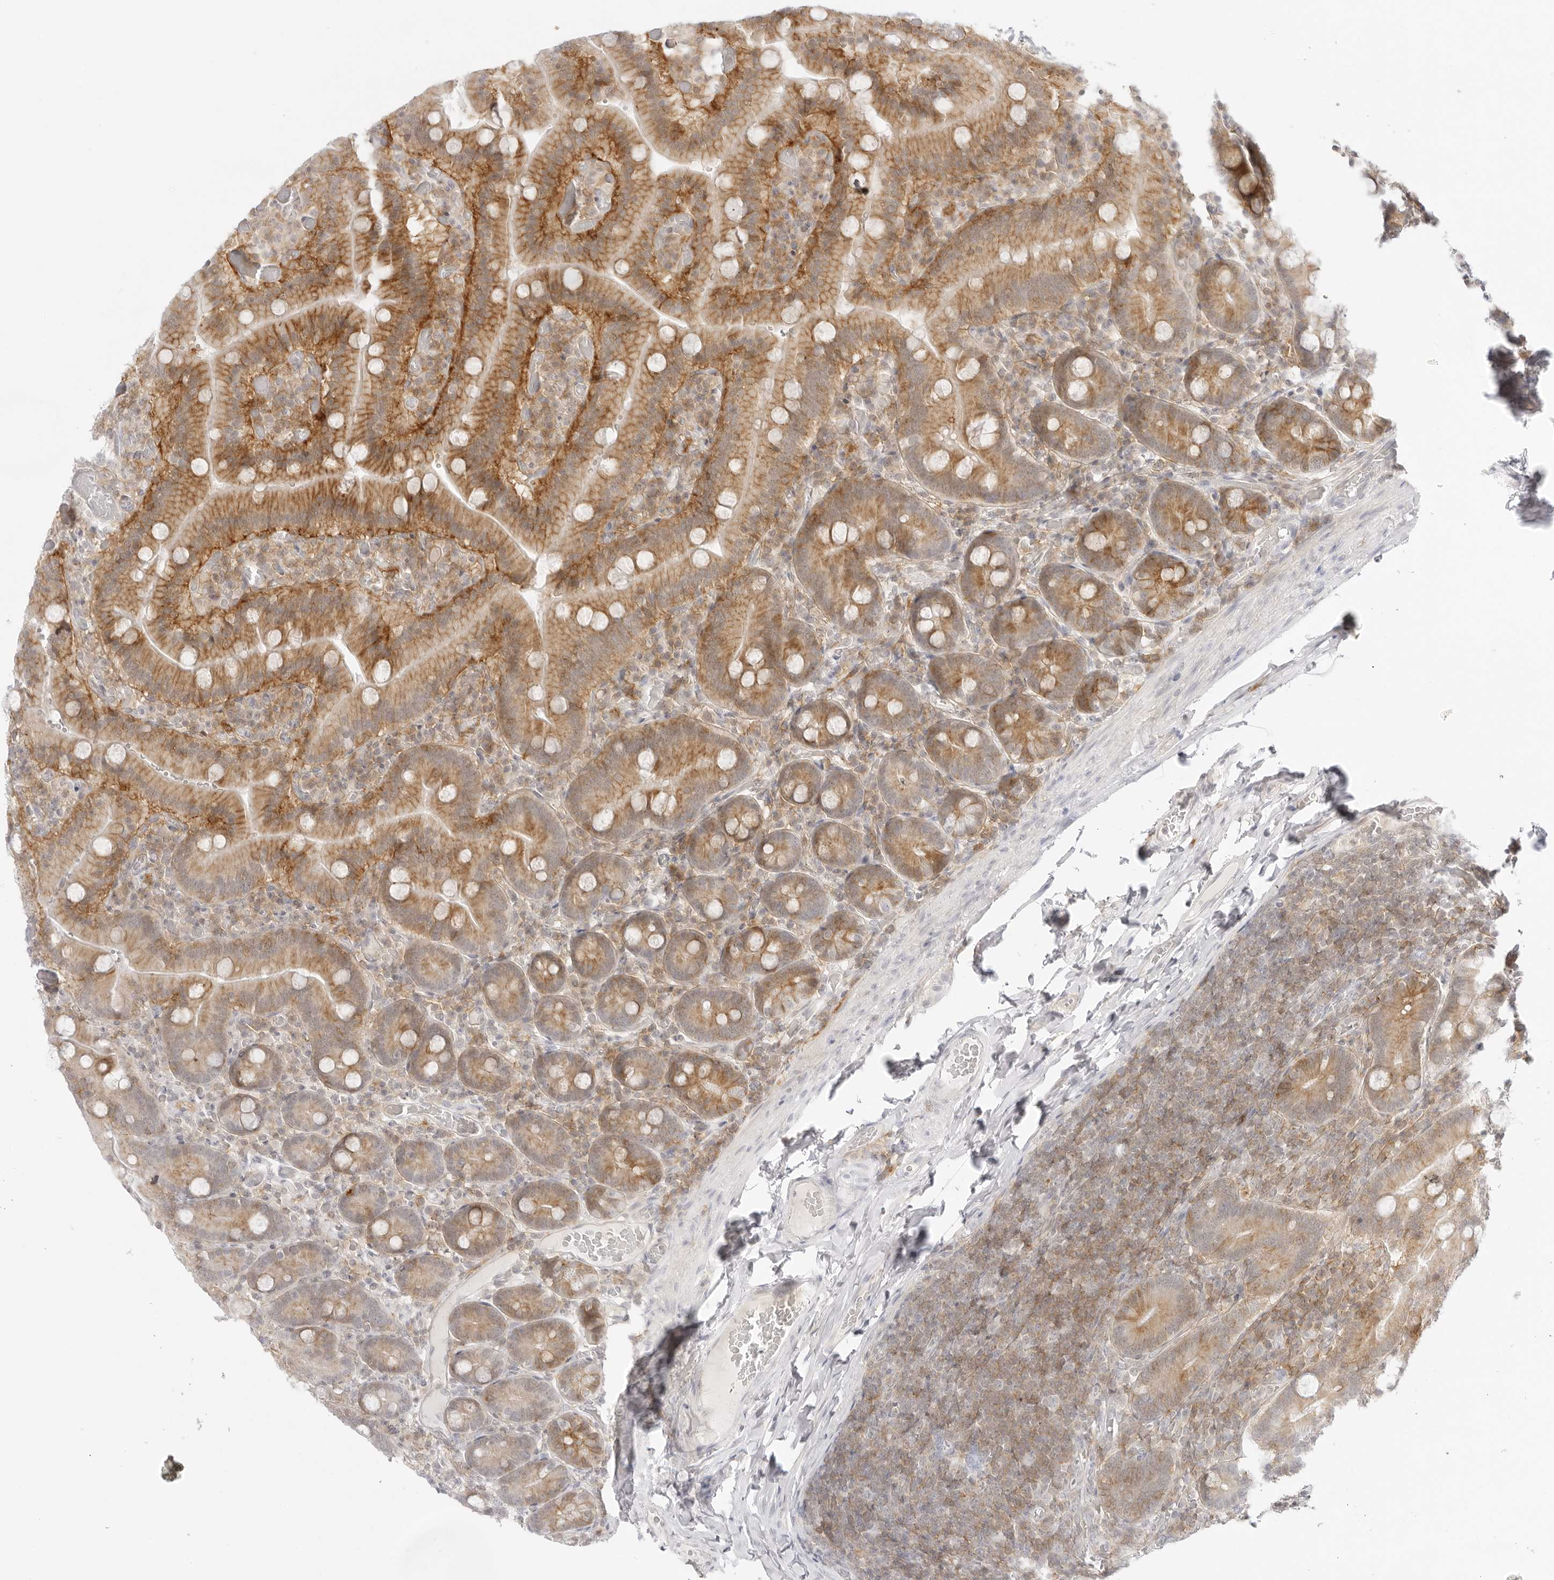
{"staining": {"intensity": "moderate", "quantity": ">75%", "location": "cytoplasmic/membranous"}, "tissue": "duodenum", "cell_type": "Glandular cells", "image_type": "normal", "snomed": [{"axis": "morphology", "description": "Normal tissue, NOS"}, {"axis": "topography", "description": "Duodenum"}], "caption": "Glandular cells reveal medium levels of moderate cytoplasmic/membranous expression in about >75% of cells in benign human duodenum.", "gene": "TNFRSF14", "patient": {"sex": "female", "age": 62}}